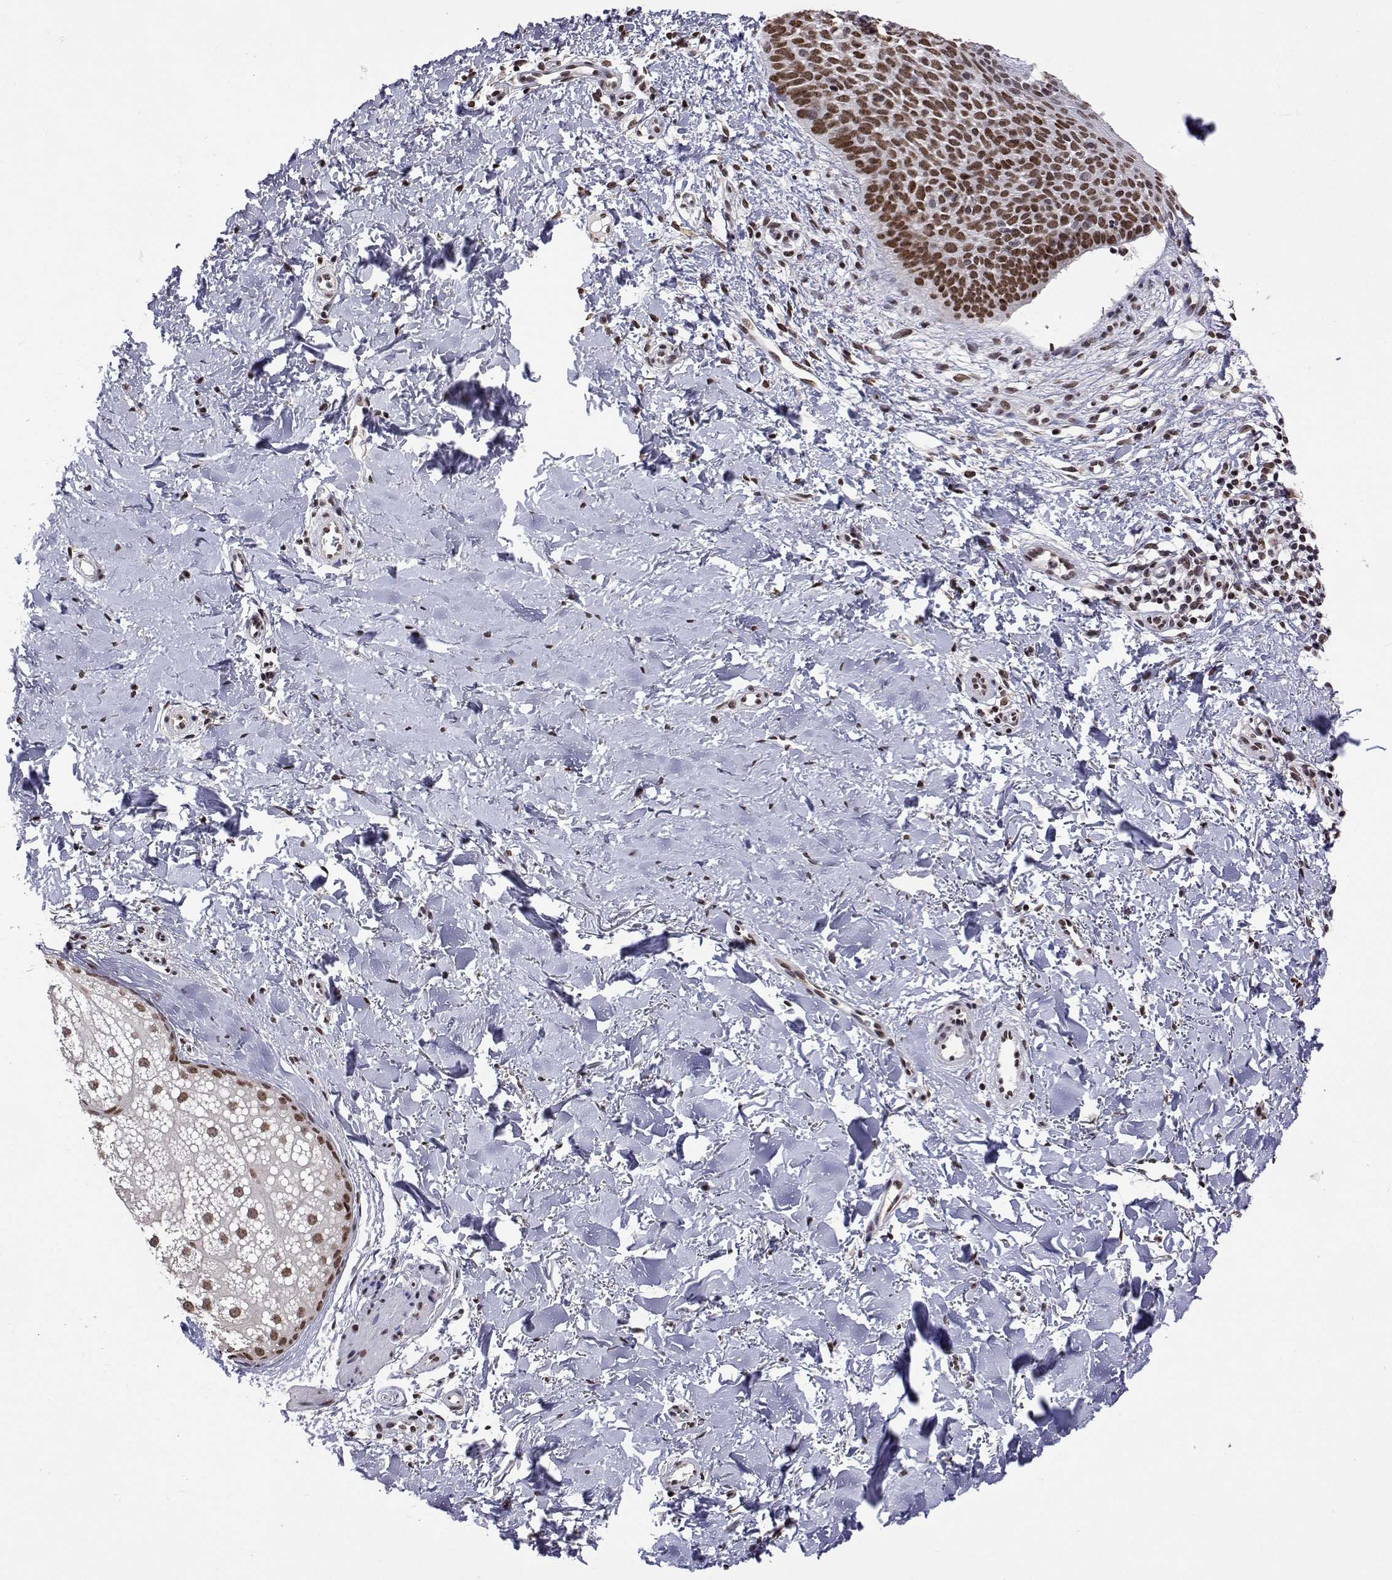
{"staining": {"intensity": "moderate", "quantity": ">75%", "location": "nuclear"}, "tissue": "skin cancer", "cell_type": "Tumor cells", "image_type": "cancer", "snomed": [{"axis": "morphology", "description": "Basal cell carcinoma"}, {"axis": "topography", "description": "Skin"}], "caption": "Tumor cells exhibit medium levels of moderate nuclear positivity in about >75% of cells in human skin cancer. (DAB (3,3'-diaminobenzidine) = brown stain, brightfield microscopy at high magnification).", "gene": "HNRNPA0", "patient": {"sex": "male", "age": 57}}